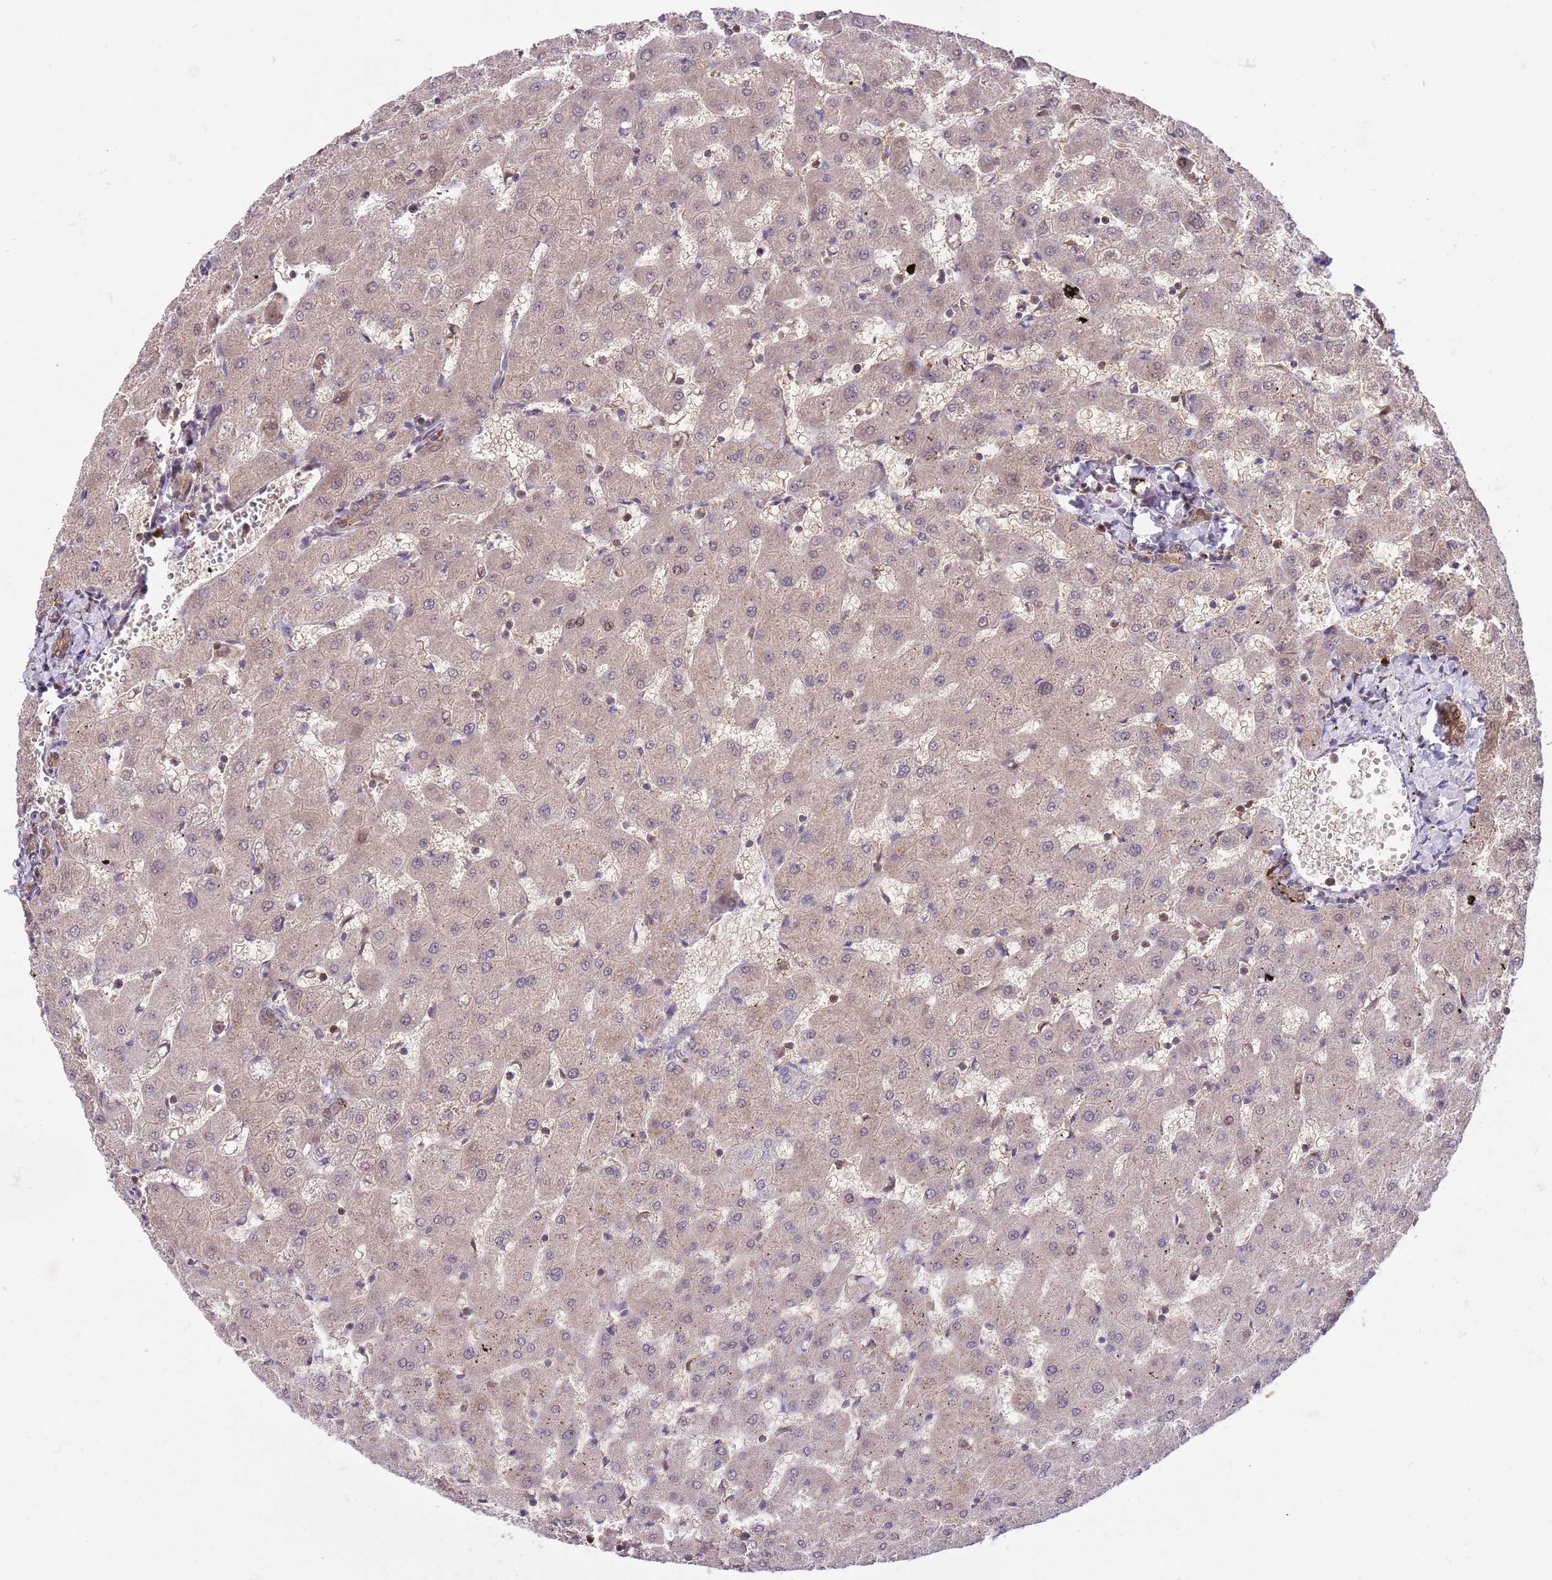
{"staining": {"intensity": "moderate", "quantity": ">75%", "location": "cytoplasmic/membranous,nuclear"}, "tissue": "liver", "cell_type": "Cholangiocytes", "image_type": "normal", "snomed": [{"axis": "morphology", "description": "Normal tissue, NOS"}, {"axis": "topography", "description": "Liver"}], "caption": "Unremarkable liver reveals moderate cytoplasmic/membranous,nuclear positivity in approximately >75% of cholangiocytes Using DAB (3,3'-diaminobenzidine) (brown) and hematoxylin (blue) stains, captured at high magnification using brightfield microscopy..", "gene": "HDHD2", "patient": {"sex": "female", "age": 63}}